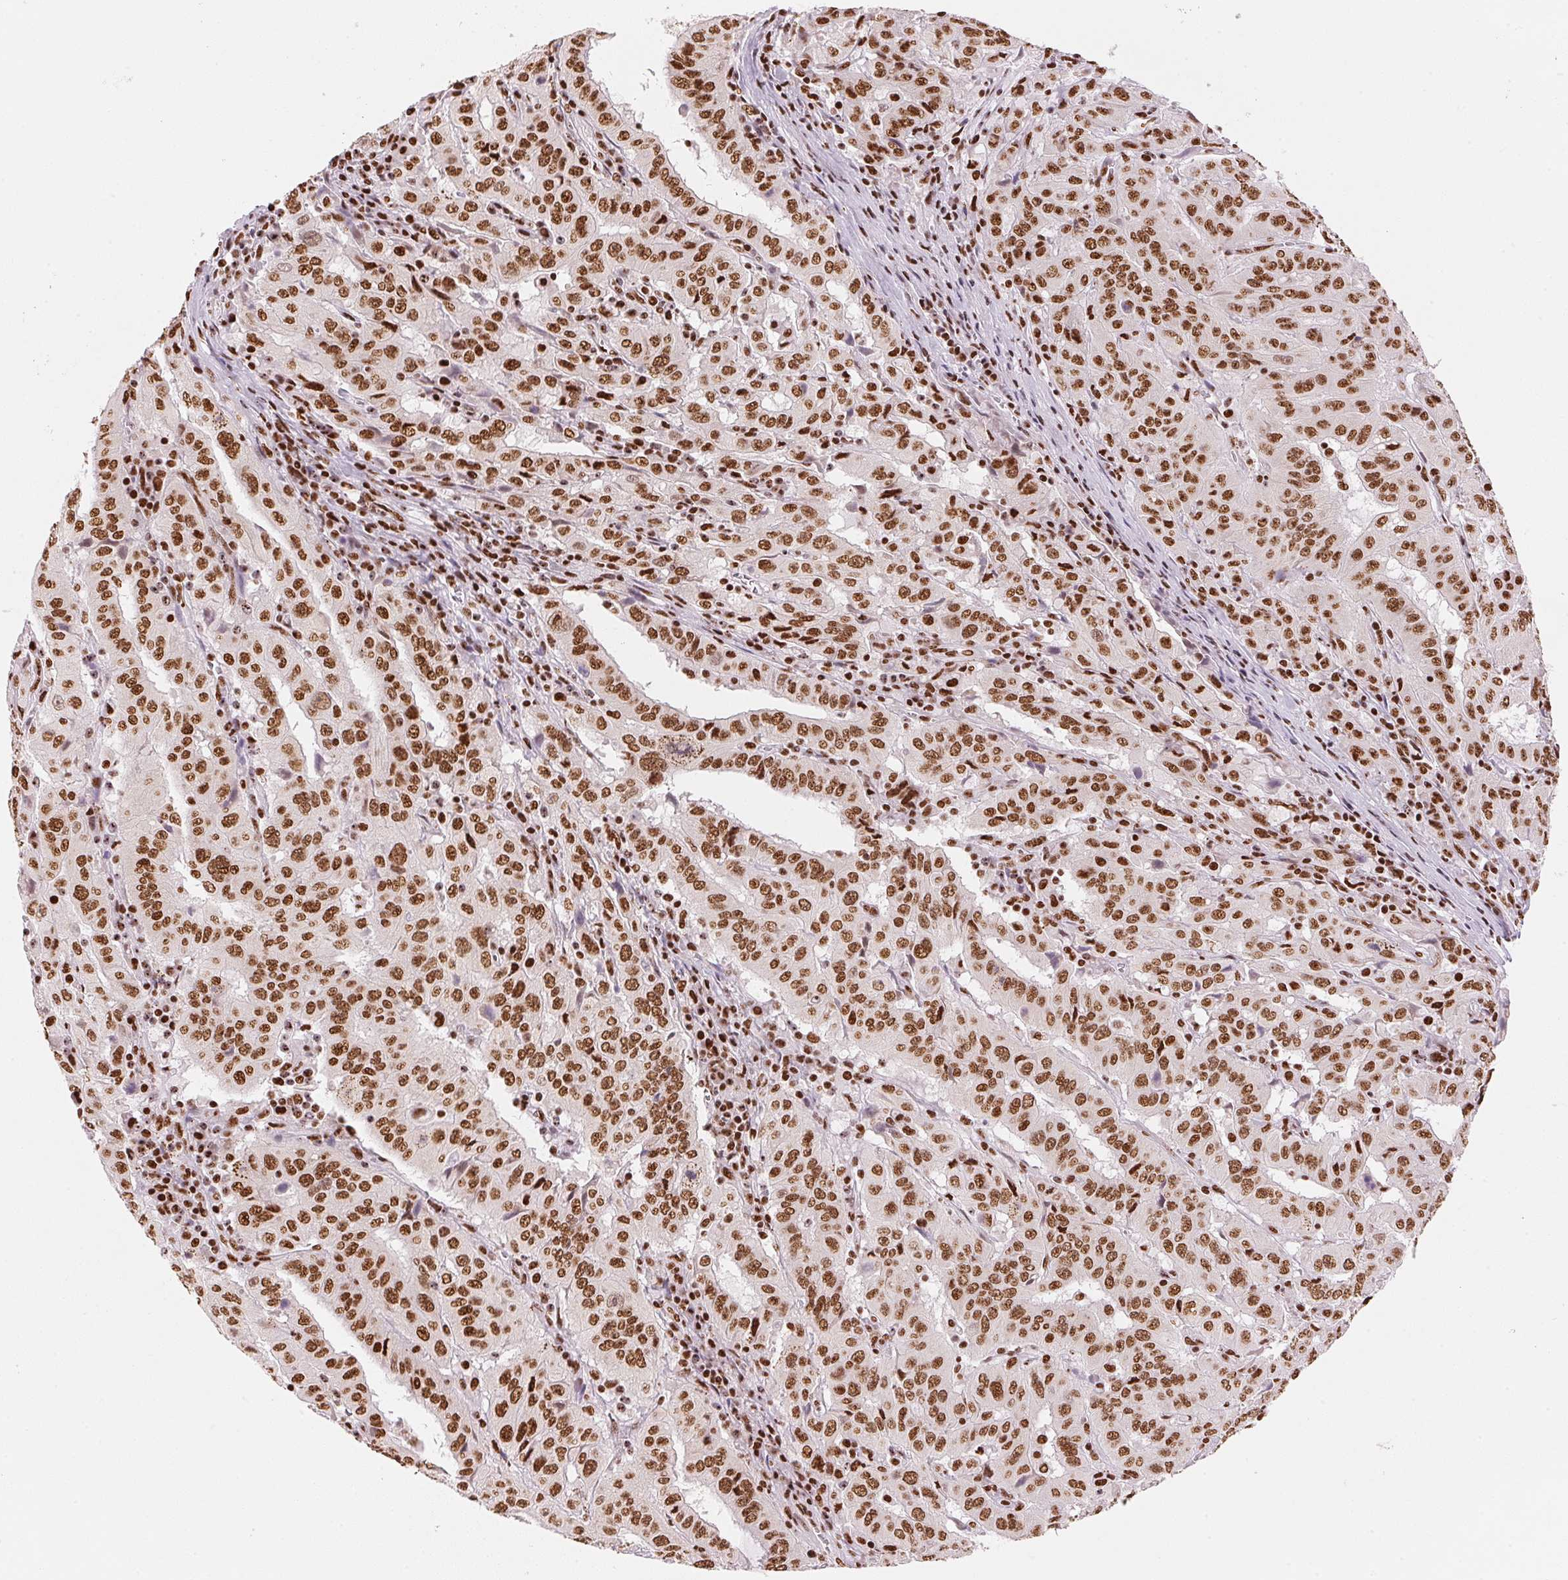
{"staining": {"intensity": "strong", "quantity": ">75%", "location": "nuclear"}, "tissue": "pancreatic cancer", "cell_type": "Tumor cells", "image_type": "cancer", "snomed": [{"axis": "morphology", "description": "Adenocarcinoma, NOS"}, {"axis": "topography", "description": "Pancreas"}], "caption": "Immunohistochemical staining of pancreatic adenocarcinoma exhibits high levels of strong nuclear protein expression in about >75% of tumor cells.", "gene": "NXF1", "patient": {"sex": "male", "age": 63}}